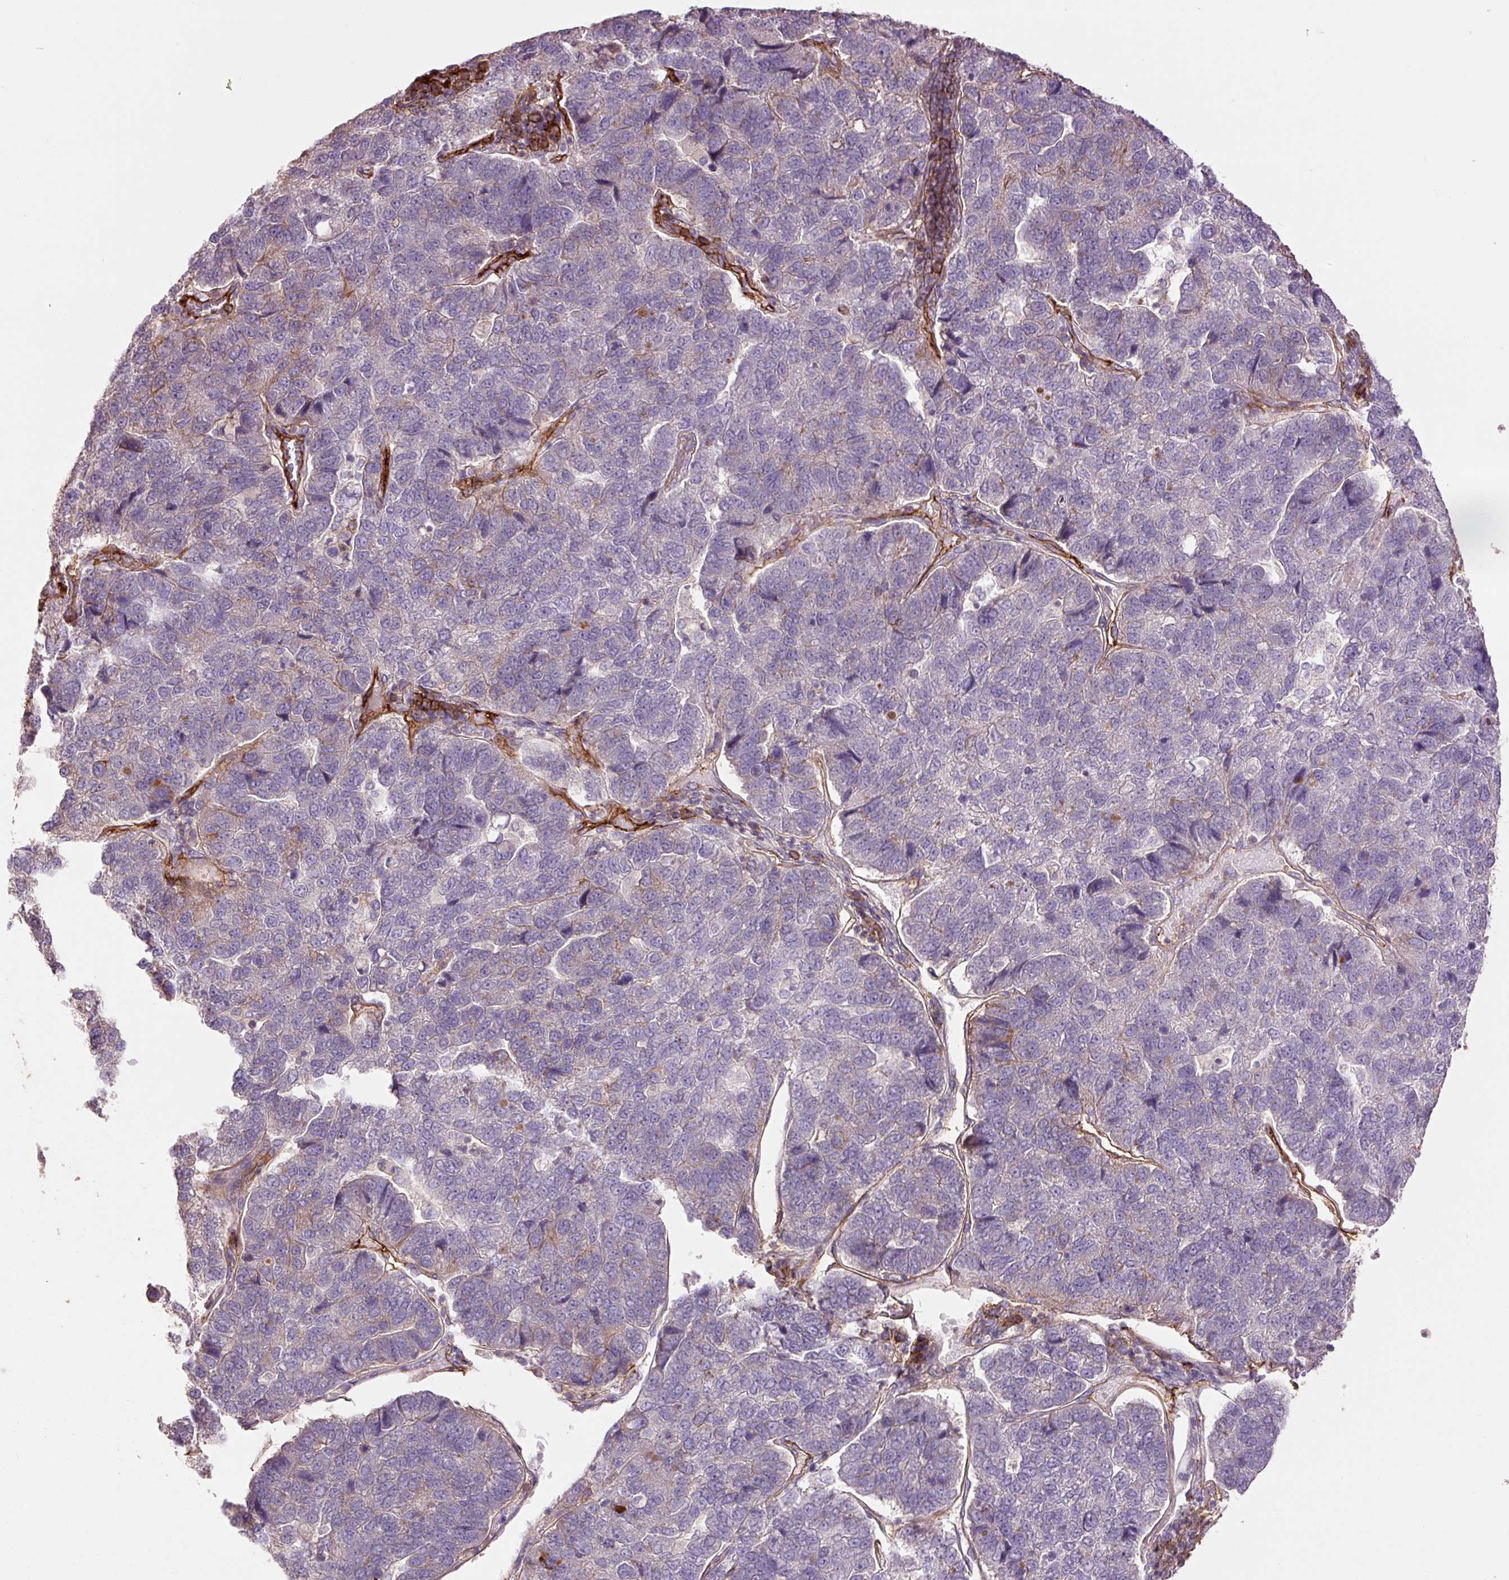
{"staining": {"intensity": "negative", "quantity": "none", "location": "none"}, "tissue": "pancreatic cancer", "cell_type": "Tumor cells", "image_type": "cancer", "snomed": [{"axis": "morphology", "description": "Adenocarcinoma, NOS"}, {"axis": "topography", "description": "Pancreas"}], "caption": "Image shows no protein positivity in tumor cells of adenocarcinoma (pancreatic) tissue.", "gene": "SLC1A4", "patient": {"sex": "female", "age": 61}}